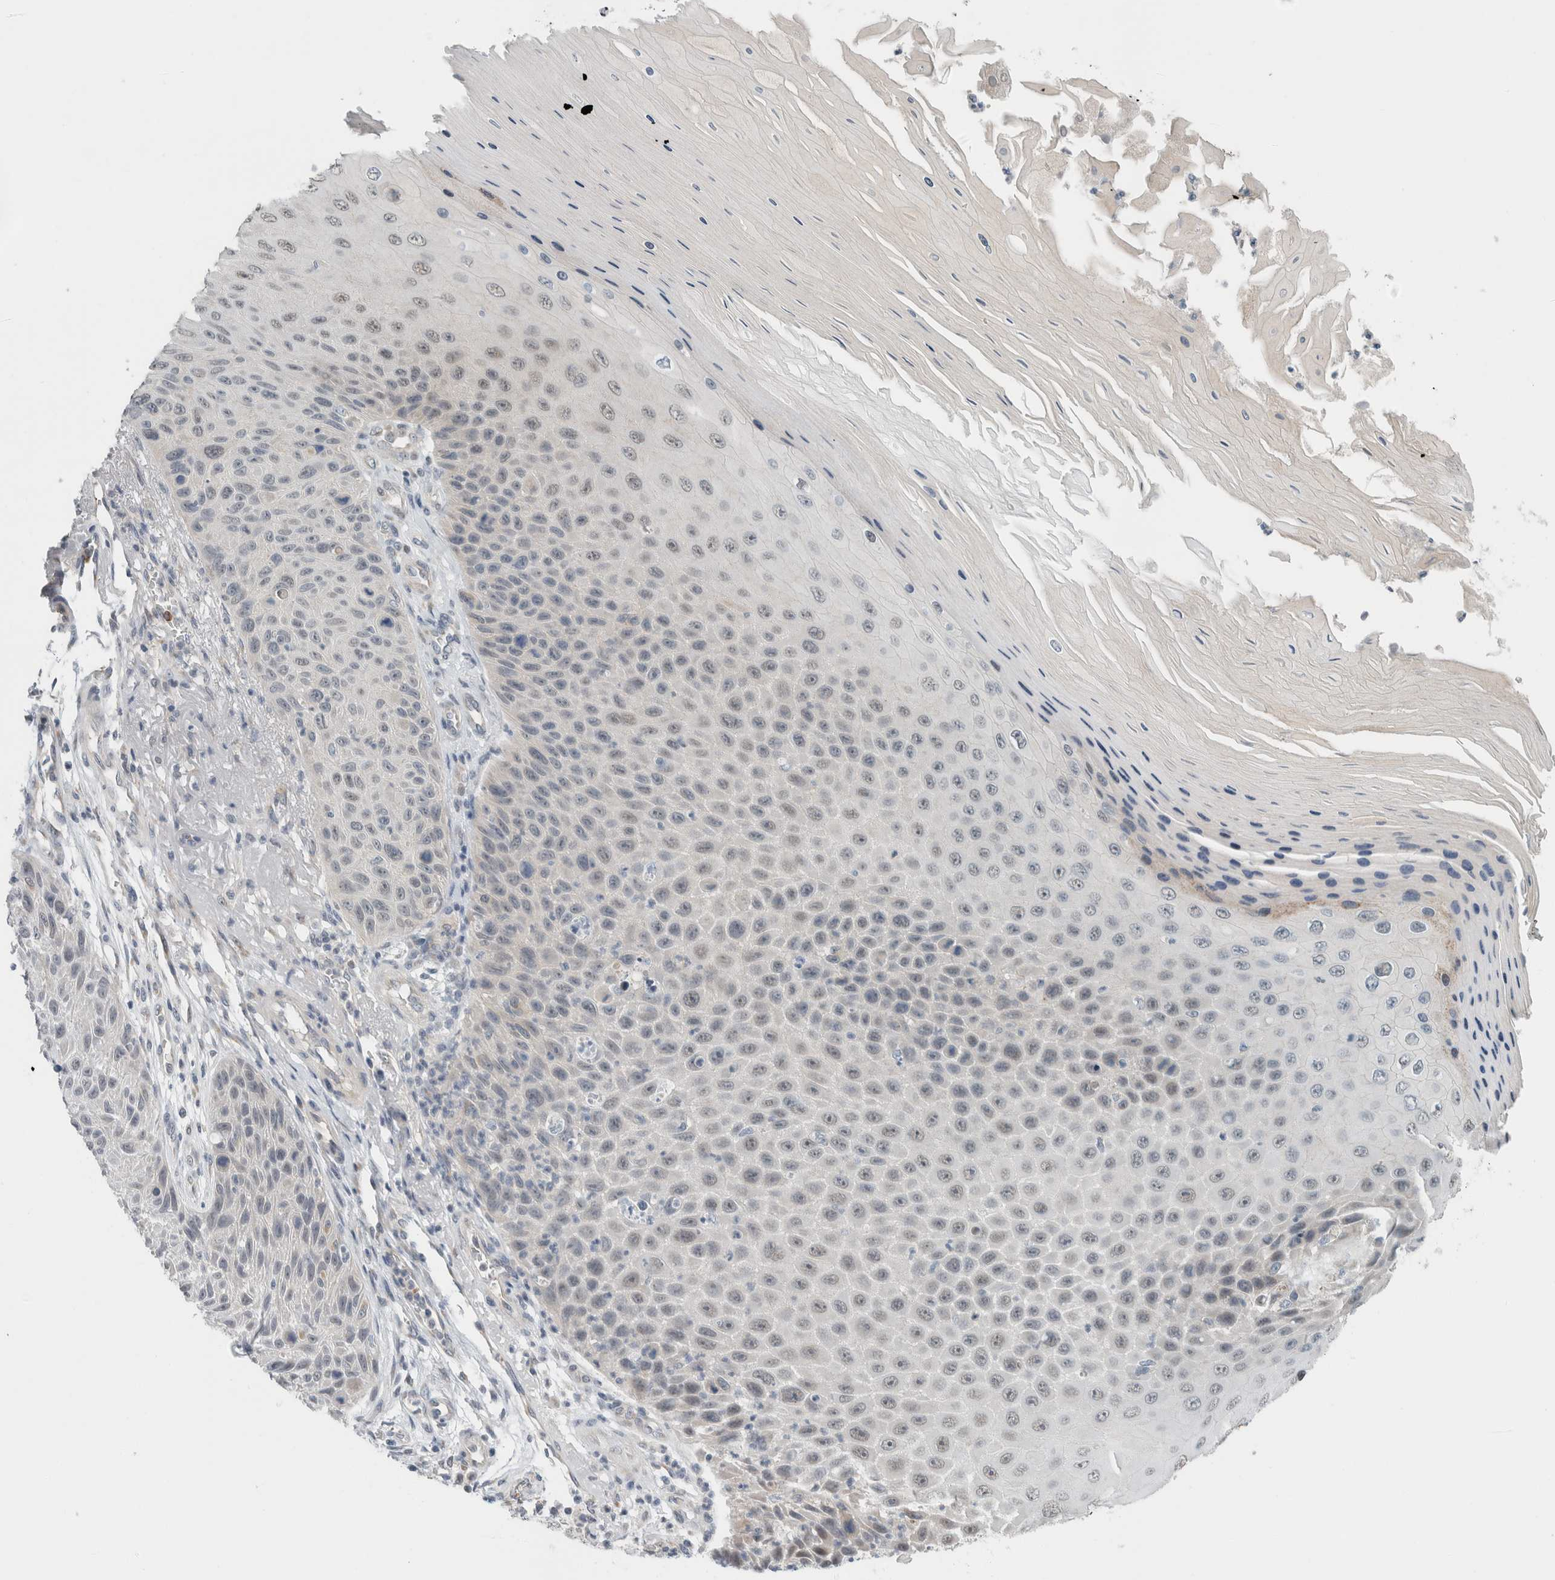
{"staining": {"intensity": "negative", "quantity": "none", "location": "none"}, "tissue": "skin cancer", "cell_type": "Tumor cells", "image_type": "cancer", "snomed": [{"axis": "morphology", "description": "Squamous cell carcinoma, NOS"}, {"axis": "topography", "description": "Skin"}], "caption": "Immunohistochemistry (IHC) image of neoplastic tissue: skin squamous cell carcinoma stained with DAB shows no significant protein expression in tumor cells.", "gene": "CRAT", "patient": {"sex": "female", "age": 88}}